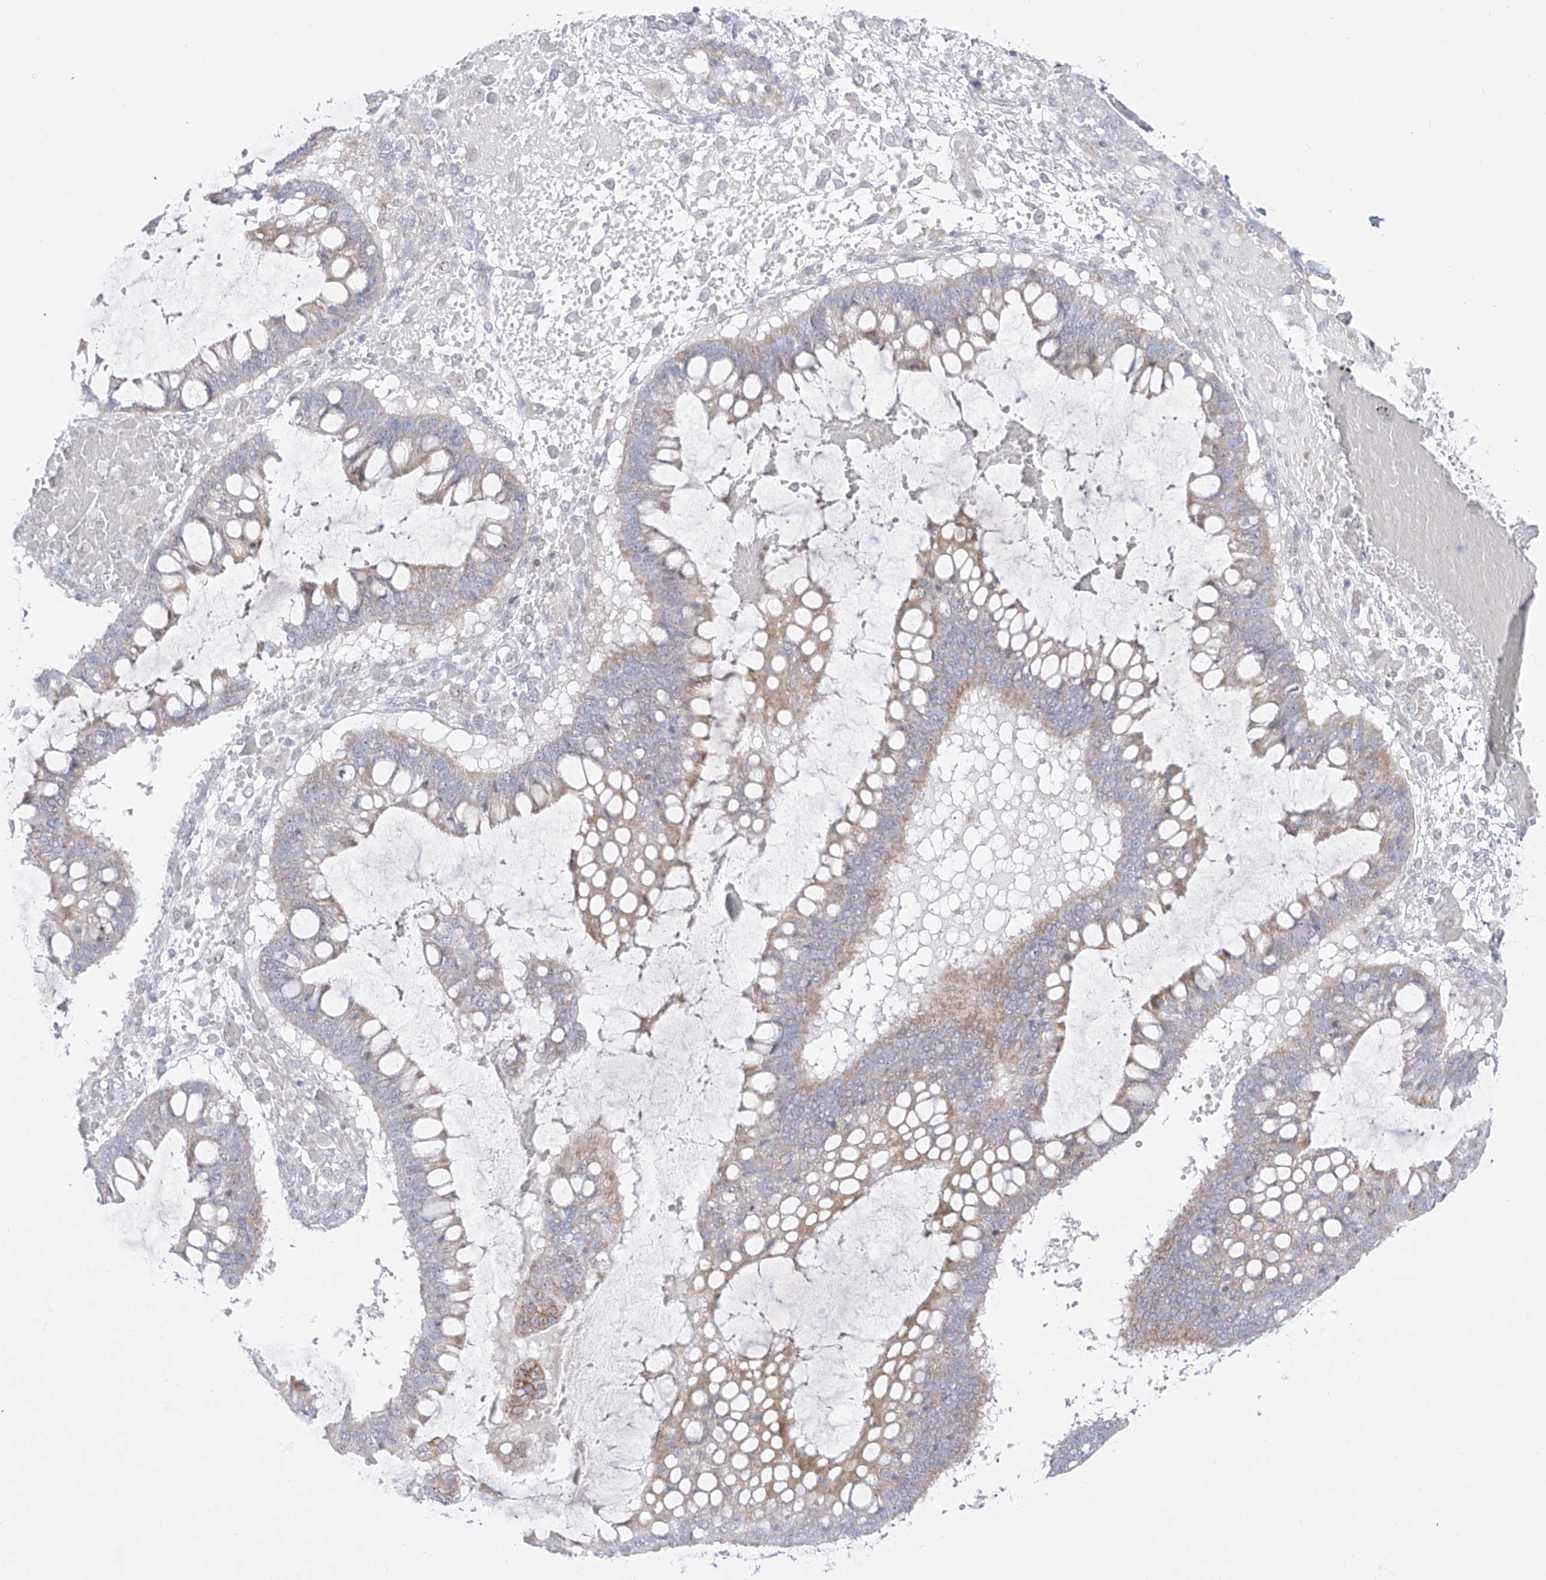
{"staining": {"intensity": "weak", "quantity": ">75%", "location": "cytoplasmic/membranous"}, "tissue": "ovarian cancer", "cell_type": "Tumor cells", "image_type": "cancer", "snomed": [{"axis": "morphology", "description": "Cystadenocarcinoma, mucinous, NOS"}, {"axis": "topography", "description": "Ovary"}], "caption": "IHC (DAB (3,3'-diaminobenzidine)) staining of ovarian cancer shows weak cytoplasmic/membranous protein positivity in about >75% of tumor cells. (IHC, brightfield microscopy, high magnification).", "gene": "ZNF180", "patient": {"sex": "female", "age": 73}}